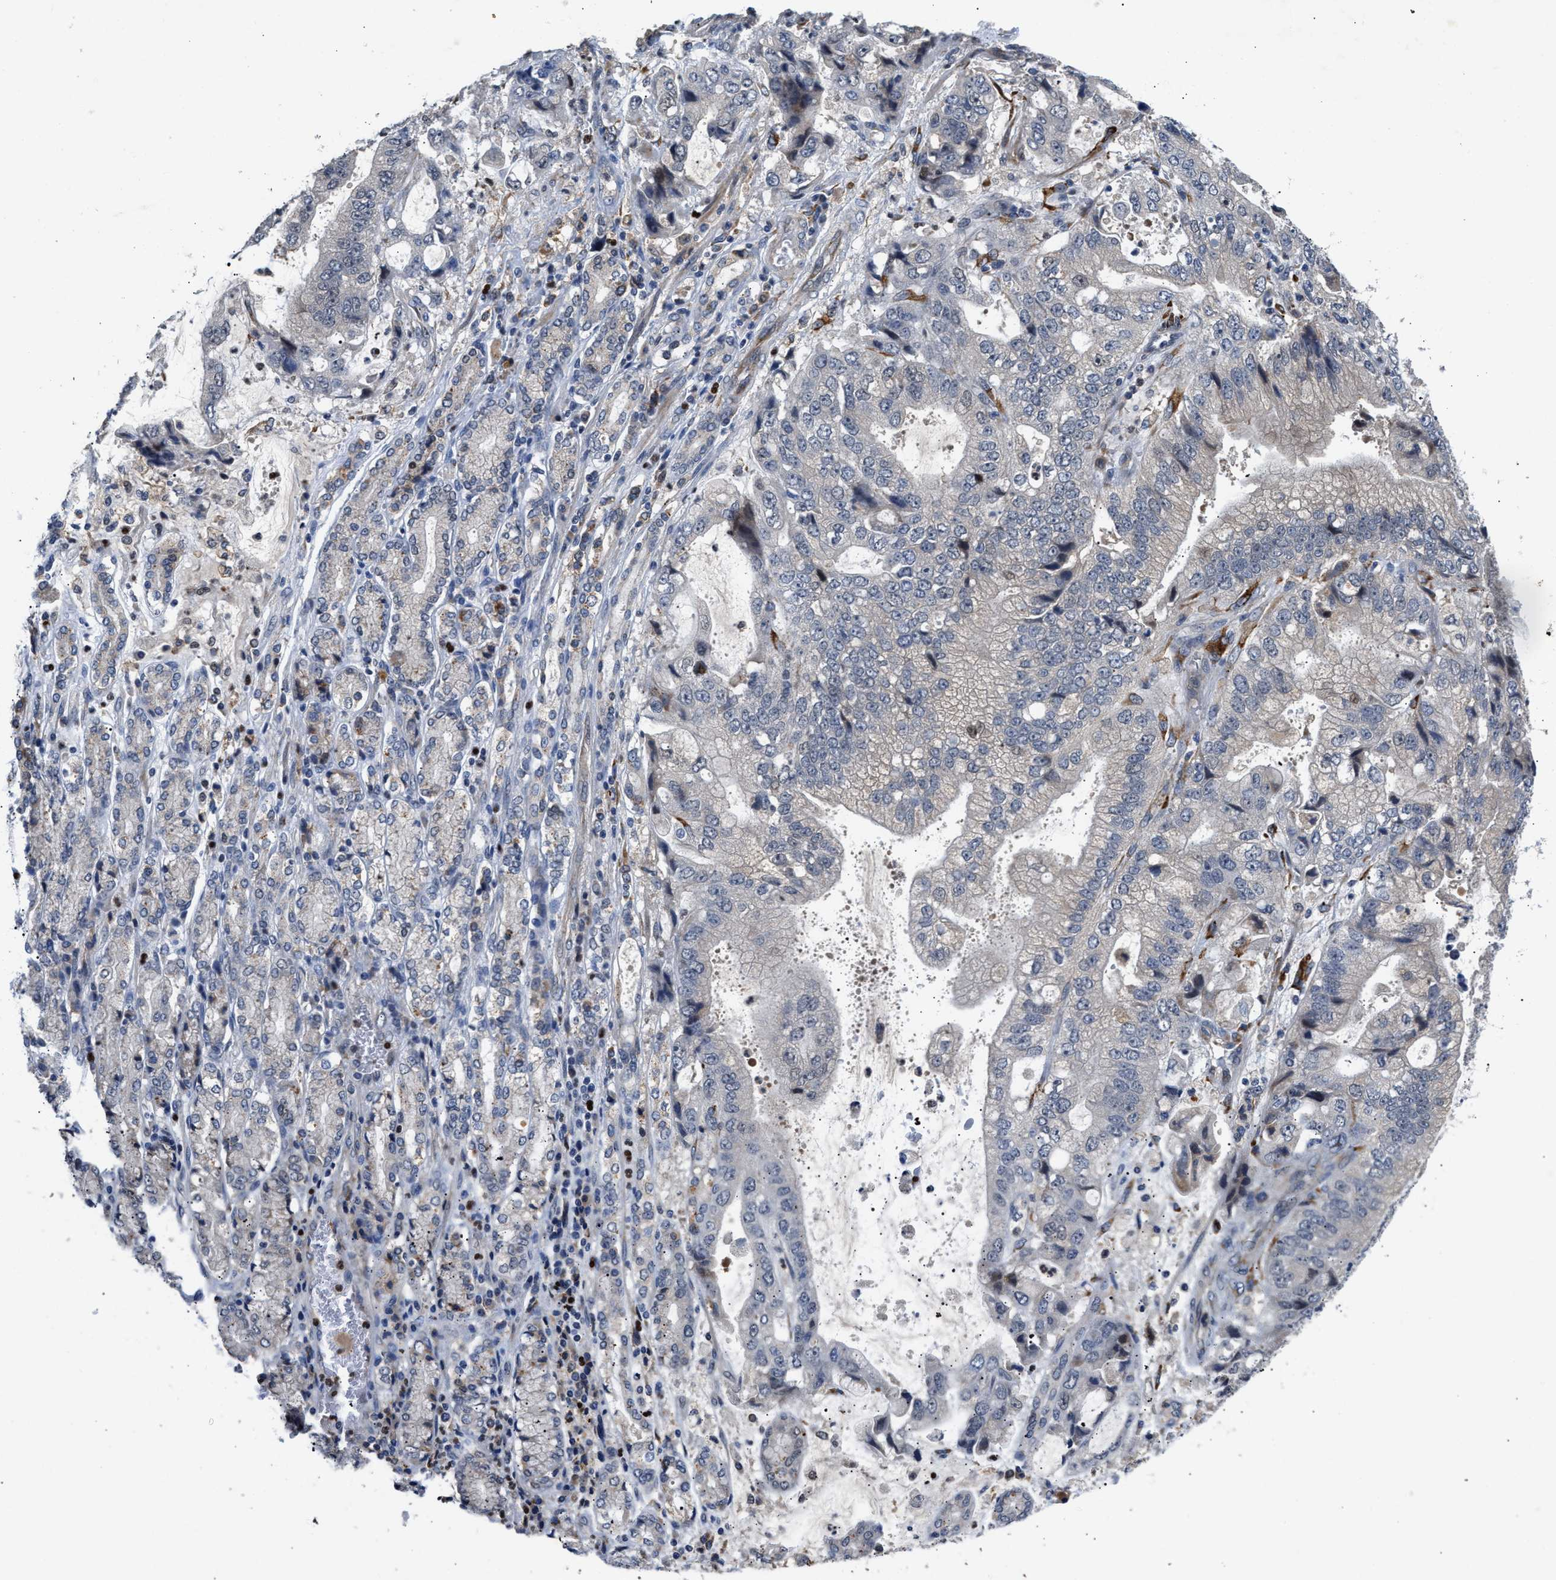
{"staining": {"intensity": "negative", "quantity": "none", "location": "none"}, "tissue": "stomach cancer", "cell_type": "Tumor cells", "image_type": "cancer", "snomed": [{"axis": "morphology", "description": "Normal tissue, NOS"}, {"axis": "morphology", "description": "Adenocarcinoma, NOS"}, {"axis": "topography", "description": "Stomach"}], "caption": "The histopathology image demonstrates no significant expression in tumor cells of stomach cancer (adenocarcinoma).", "gene": "PPM1L", "patient": {"sex": "male", "age": 62}}